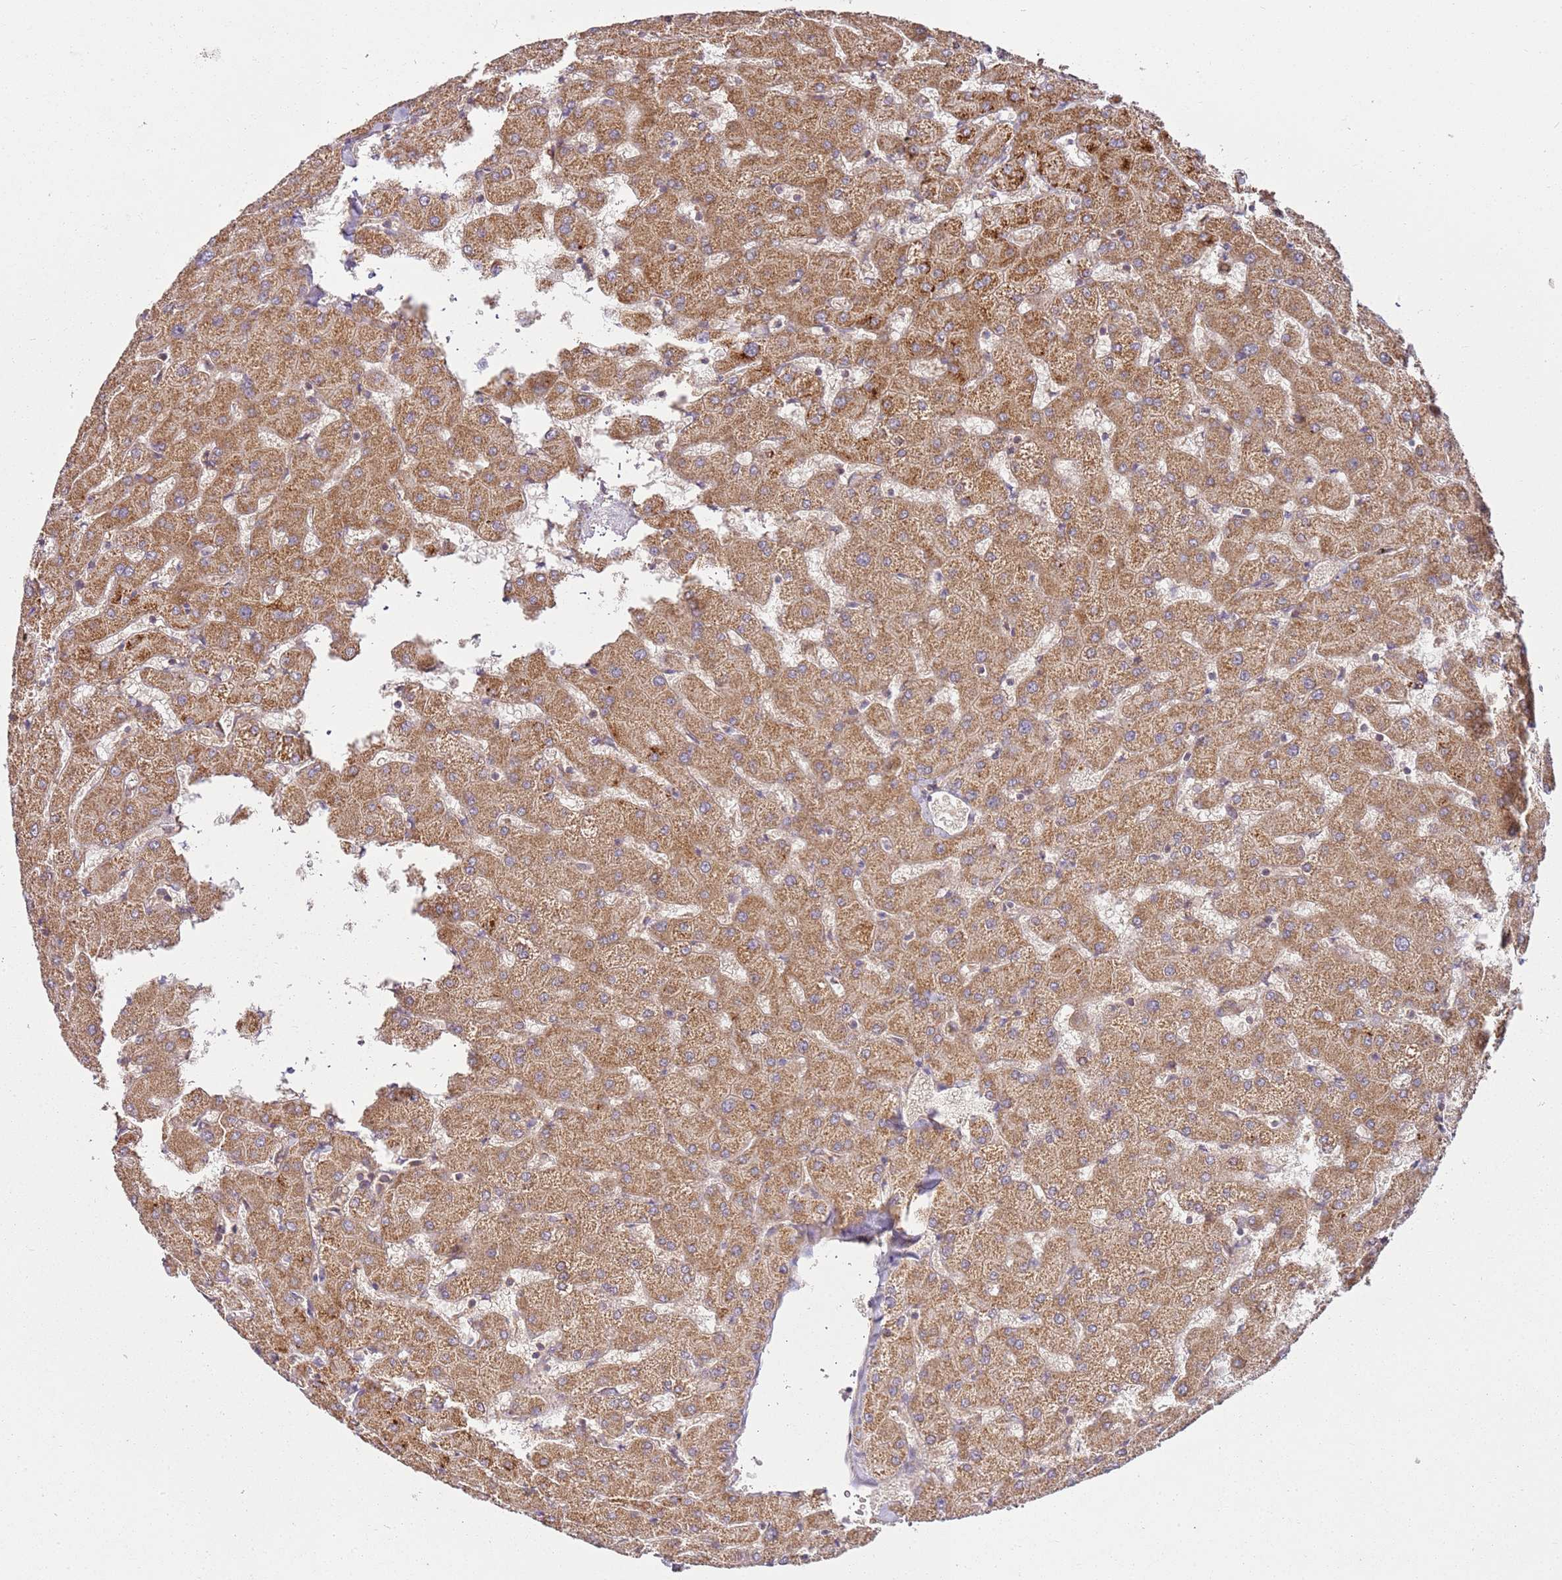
{"staining": {"intensity": "moderate", "quantity": ">75%", "location": "cytoplasmic/membranous"}, "tissue": "liver", "cell_type": "Cholangiocytes", "image_type": "normal", "snomed": [{"axis": "morphology", "description": "Normal tissue, NOS"}, {"axis": "topography", "description": "Liver"}], "caption": "Unremarkable liver displays moderate cytoplasmic/membranous staining in approximately >75% of cholangiocytes, visualized by immunohistochemistry.", "gene": "KRTAP21", "patient": {"sex": "female", "age": 63}}